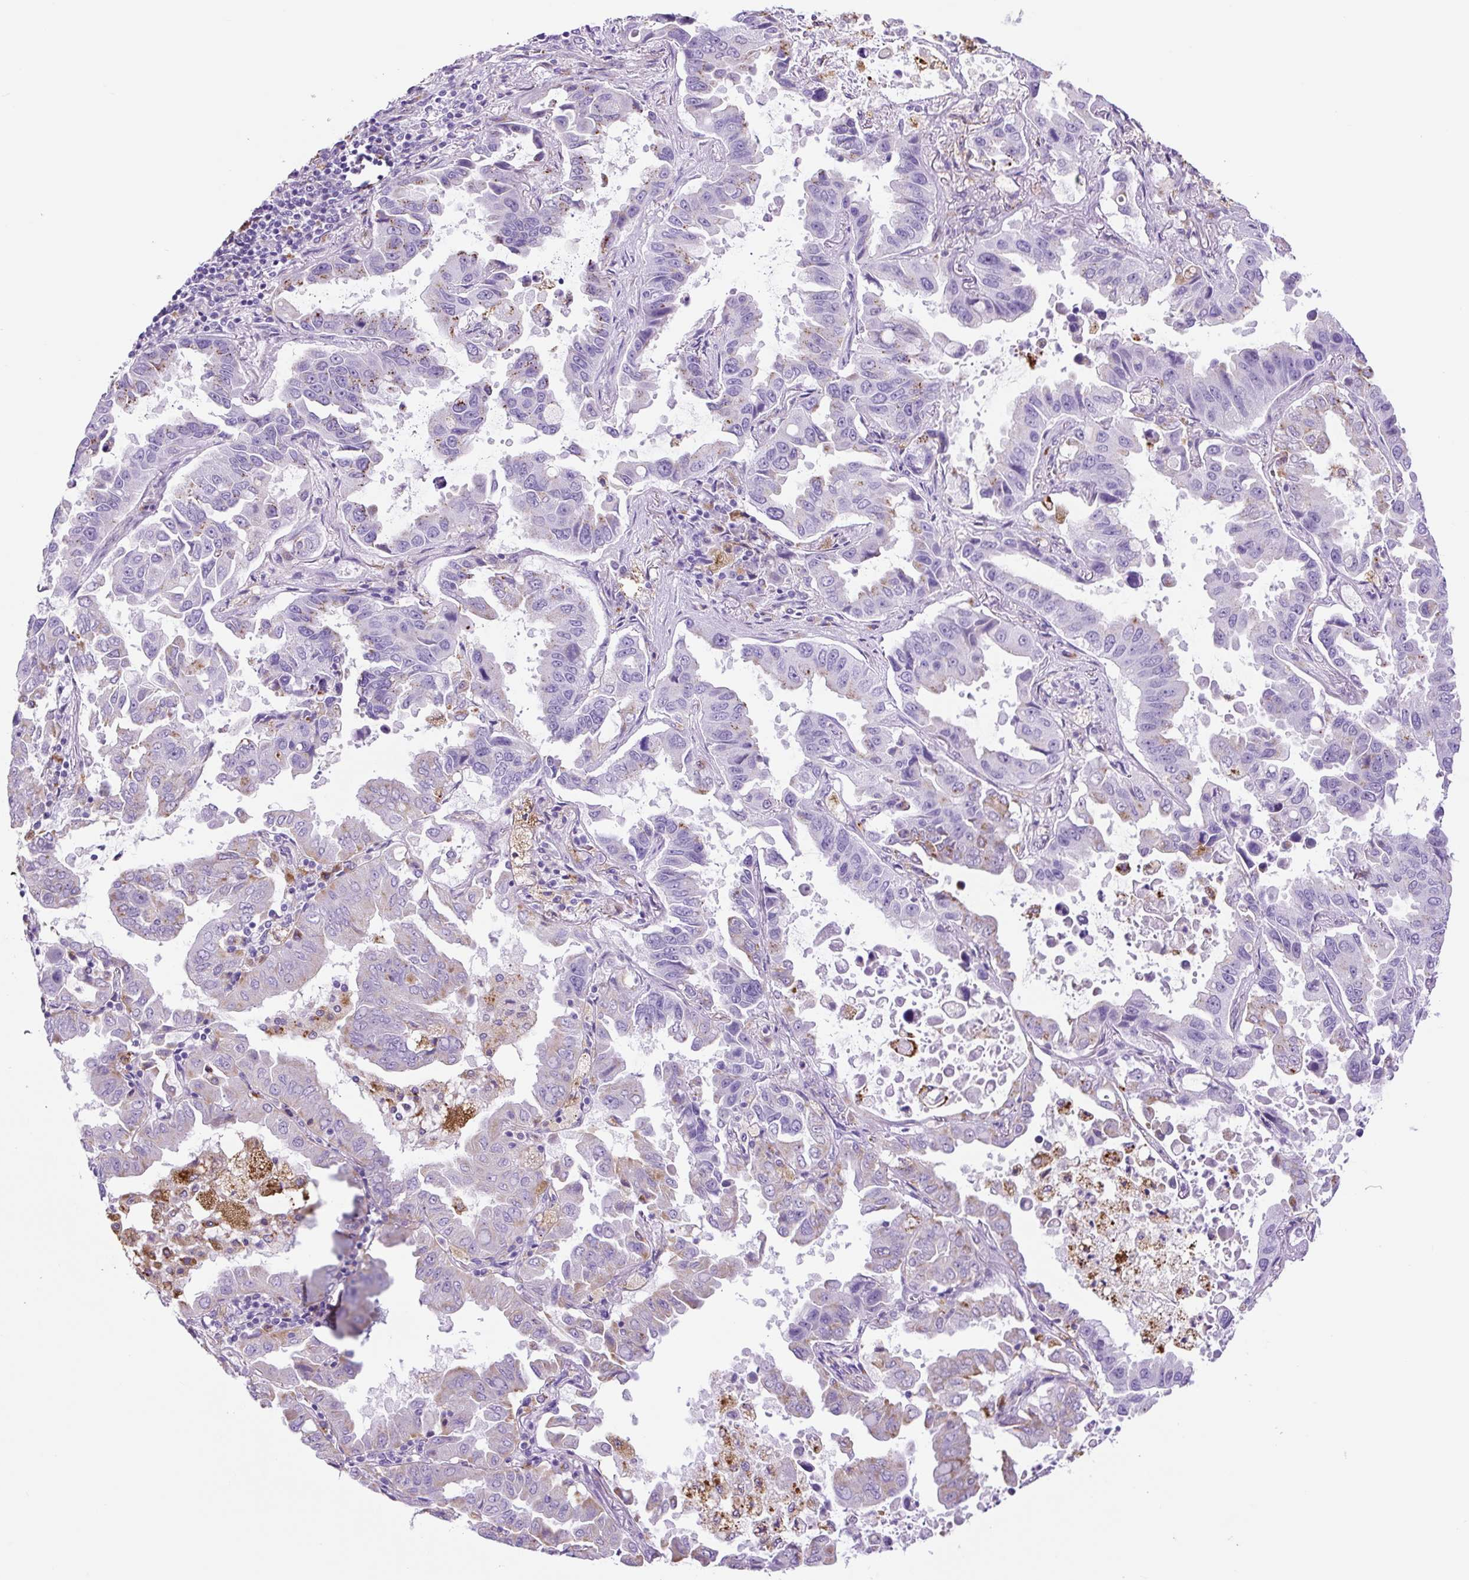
{"staining": {"intensity": "negative", "quantity": "none", "location": "none"}, "tissue": "lung cancer", "cell_type": "Tumor cells", "image_type": "cancer", "snomed": [{"axis": "morphology", "description": "Adenocarcinoma, NOS"}, {"axis": "topography", "description": "Lung"}], "caption": "There is no significant staining in tumor cells of lung cancer (adenocarcinoma).", "gene": "LCN10", "patient": {"sex": "male", "age": 64}}